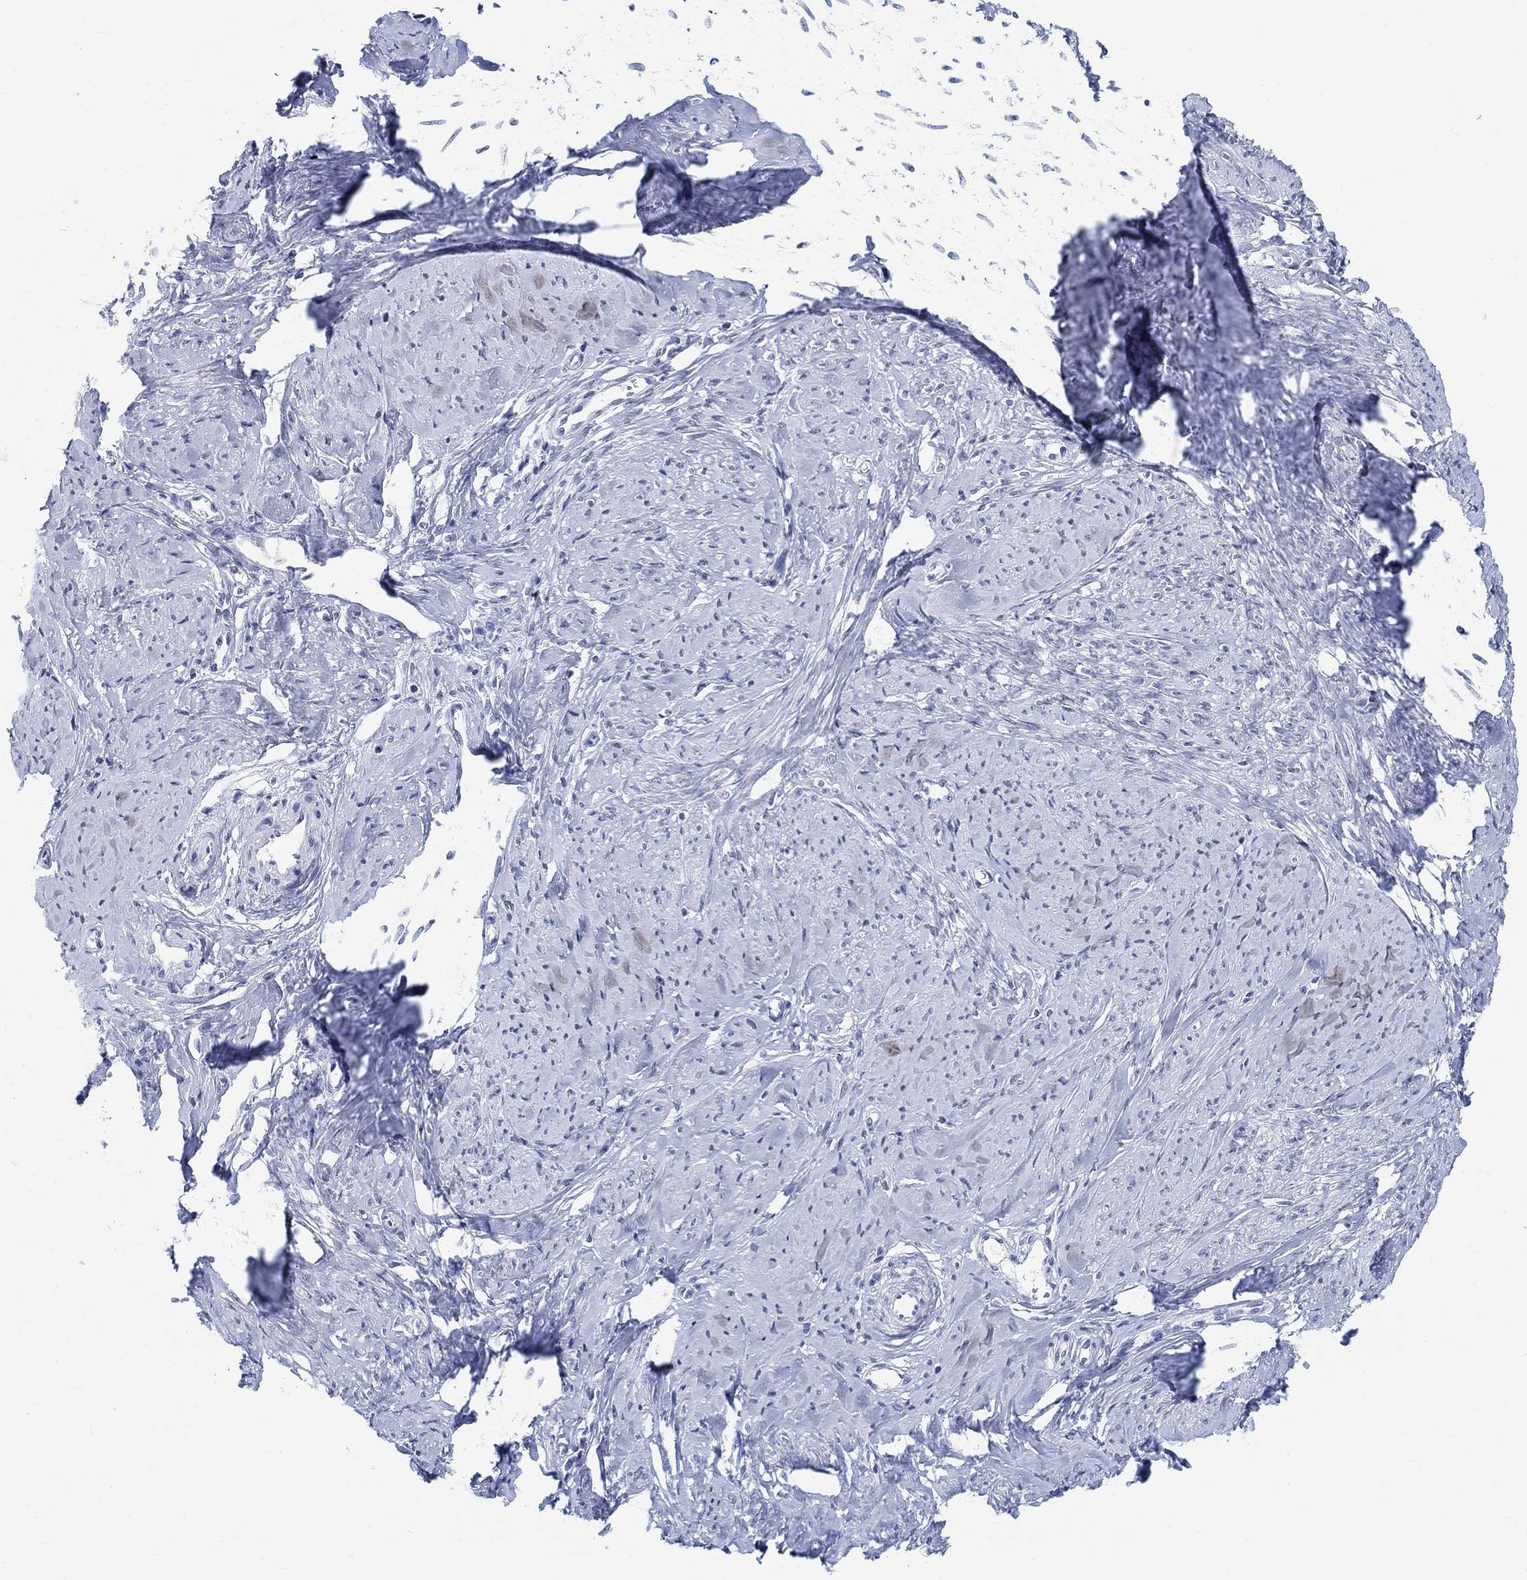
{"staining": {"intensity": "negative", "quantity": "none", "location": "none"}, "tissue": "smooth muscle", "cell_type": "Smooth muscle cells", "image_type": "normal", "snomed": [{"axis": "morphology", "description": "Normal tissue, NOS"}, {"axis": "topography", "description": "Smooth muscle"}], "caption": "Immunohistochemistry image of unremarkable human smooth muscle stained for a protein (brown), which exhibits no positivity in smooth muscle cells. (DAB (3,3'-diaminobenzidine) immunohistochemistry (IHC) with hematoxylin counter stain).", "gene": "ANKS1B", "patient": {"sex": "female", "age": 48}}